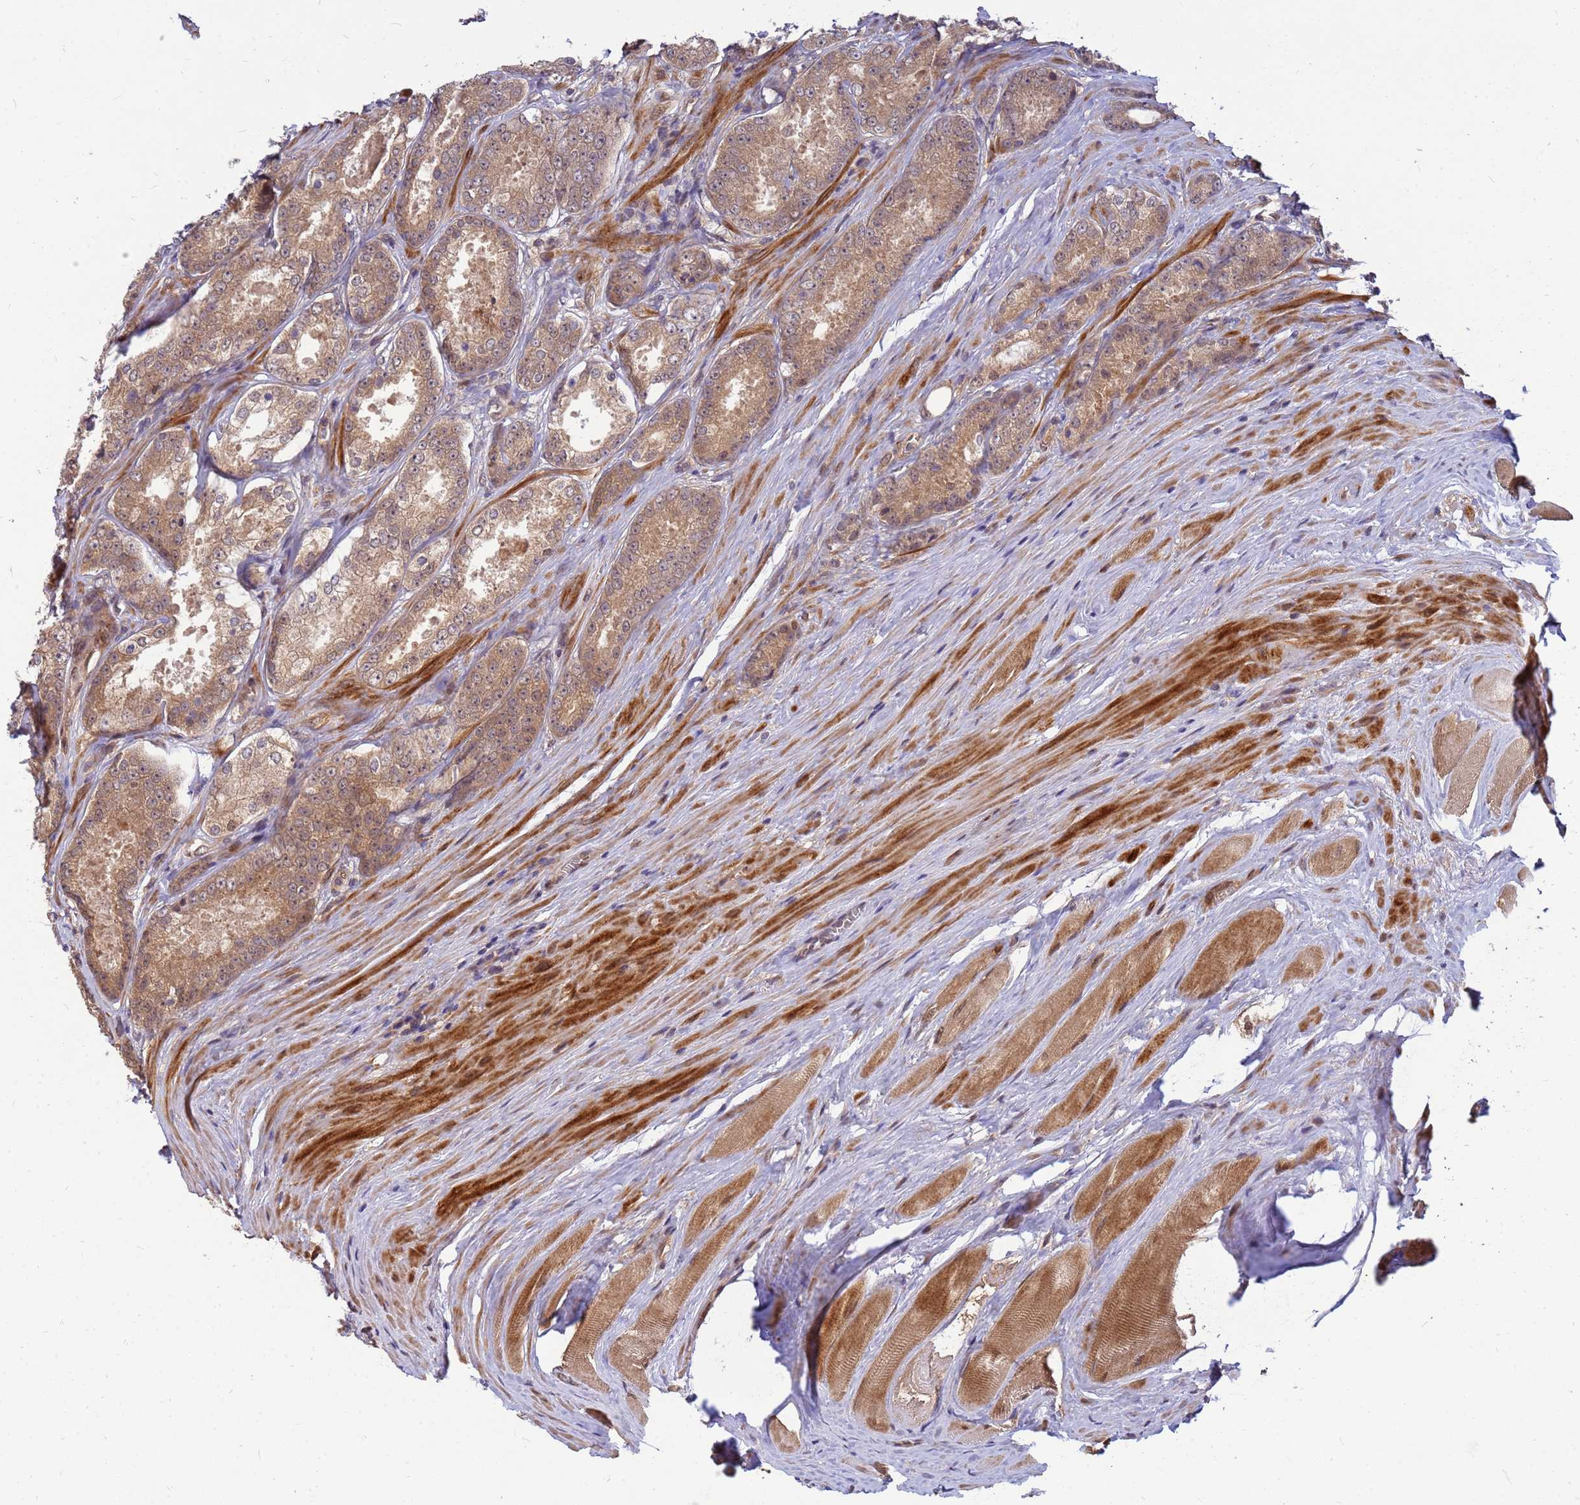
{"staining": {"intensity": "moderate", "quantity": "25%-75%", "location": "cytoplasmic/membranous"}, "tissue": "prostate cancer", "cell_type": "Tumor cells", "image_type": "cancer", "snomed": [{"axis": "morphology", "description": "Adenocarcinoma, Low grade"}, {"axis": "topography", "description": "Prostate"}], "caption": "Adenocarcinoma (low-grade) (prostate) stained with immunohistochemistry displays moderate cytoplasmic/membranous staining in approximately 25%-75% of tumor cells.", "gene": "DUS4L", "patient": {"sex": "male", "age": 68}}